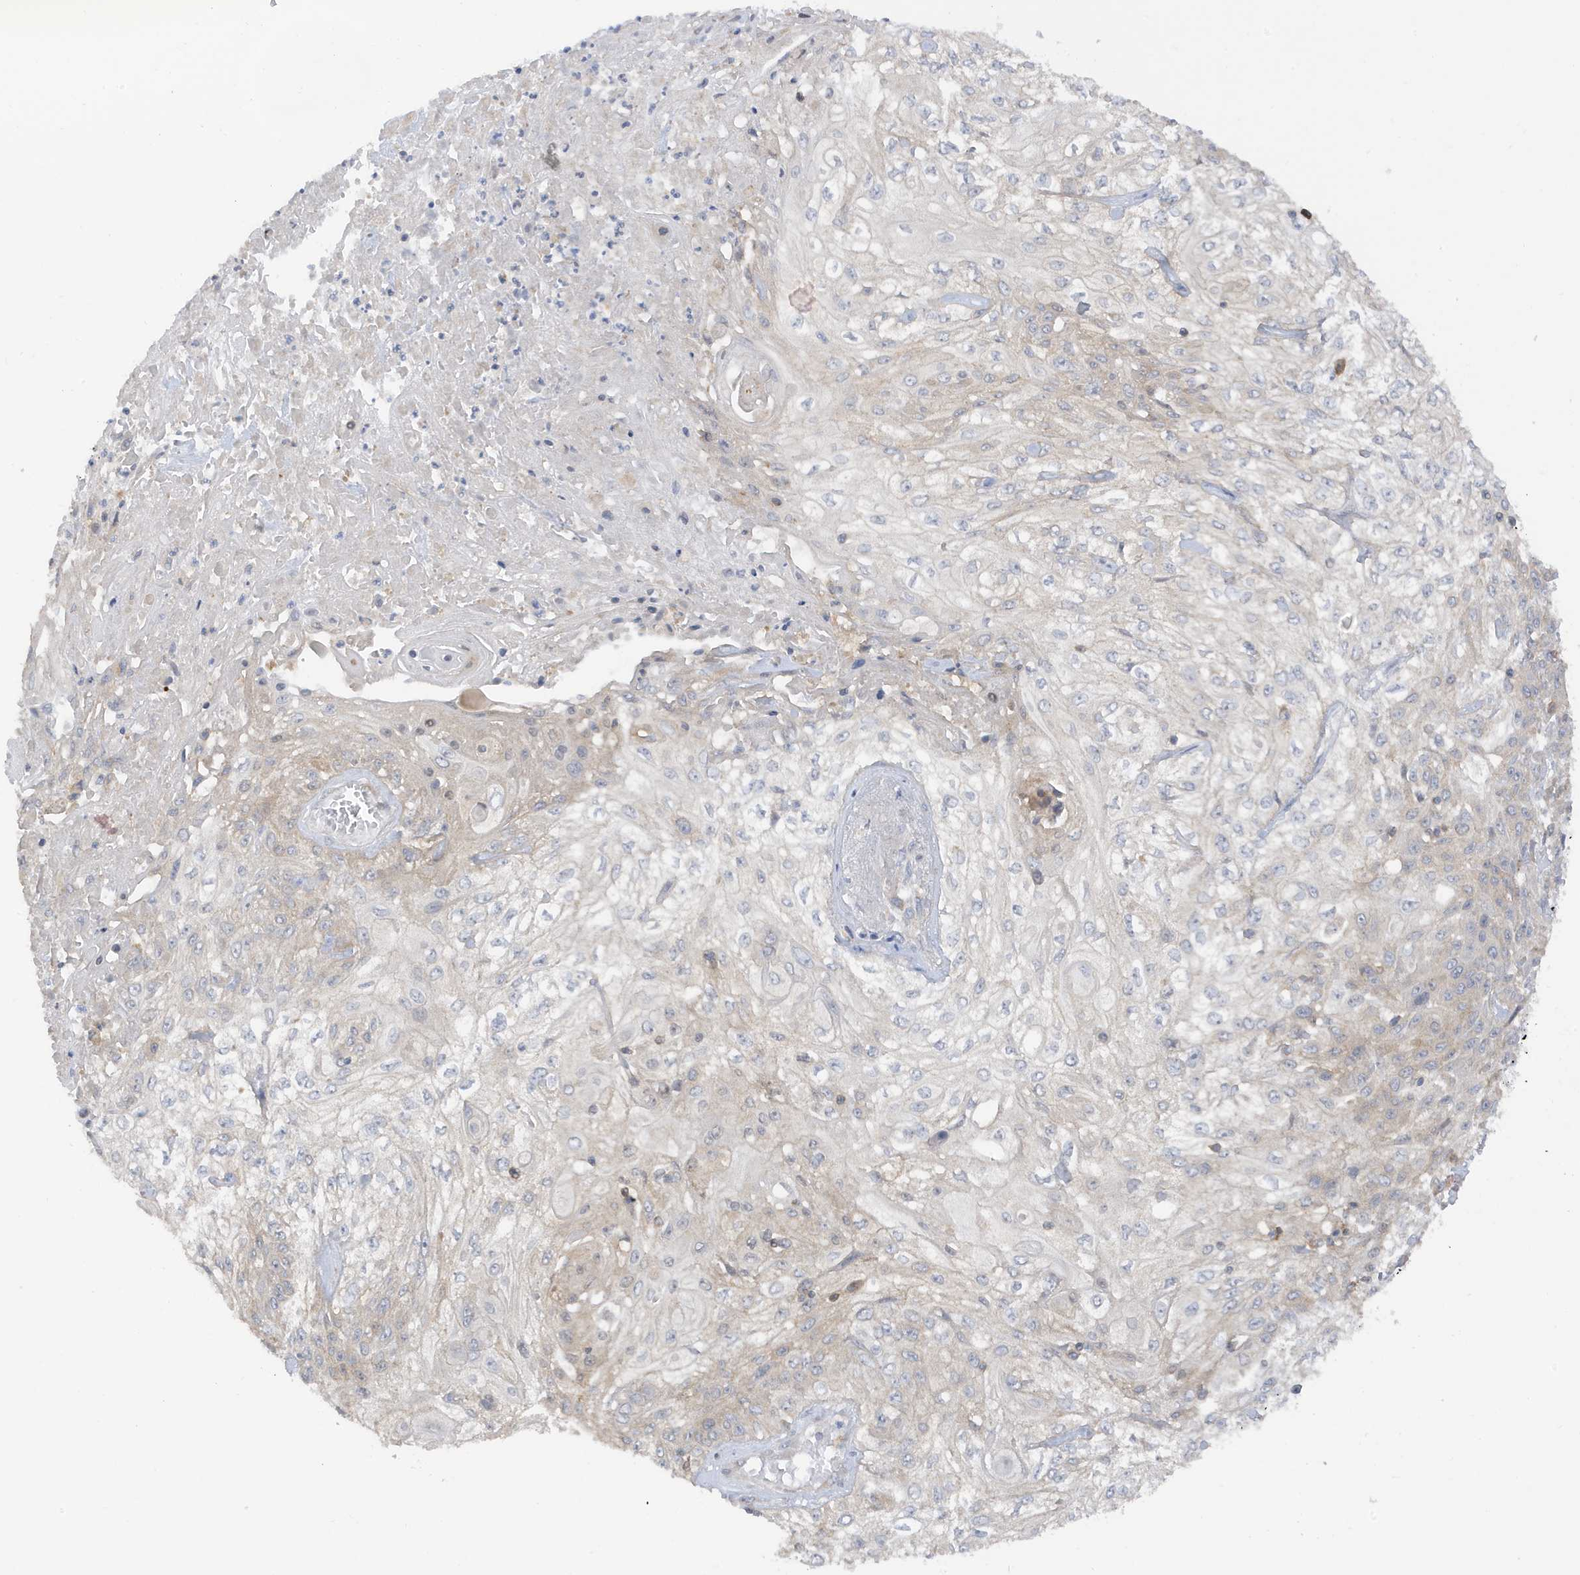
{"staining": {"intensity": "negative", "quantity": "none", "location": "none"}, "tissue": "skin cancer", "cell_type": "Tumor cells", "image_type": "cancer", "snomed": [{"axis": "morphology", "description": "Squamous cell carcinoma, NOS"}, {"axis": "morphology", "description": "Squamous cell carcinoma, metastatic, NOS"}, {"axis": "topography", "description": "Skin"}, {"axis": "topography", "description": "Lymph node"}], "caption": "This is an immunohistochemistry photomicrograph of skin metastatic squamous cell carcinoma. There is no positivity in tumor cells.", "gene": "PHACTR2", "patient": {"sex": "male", "age": 75}}